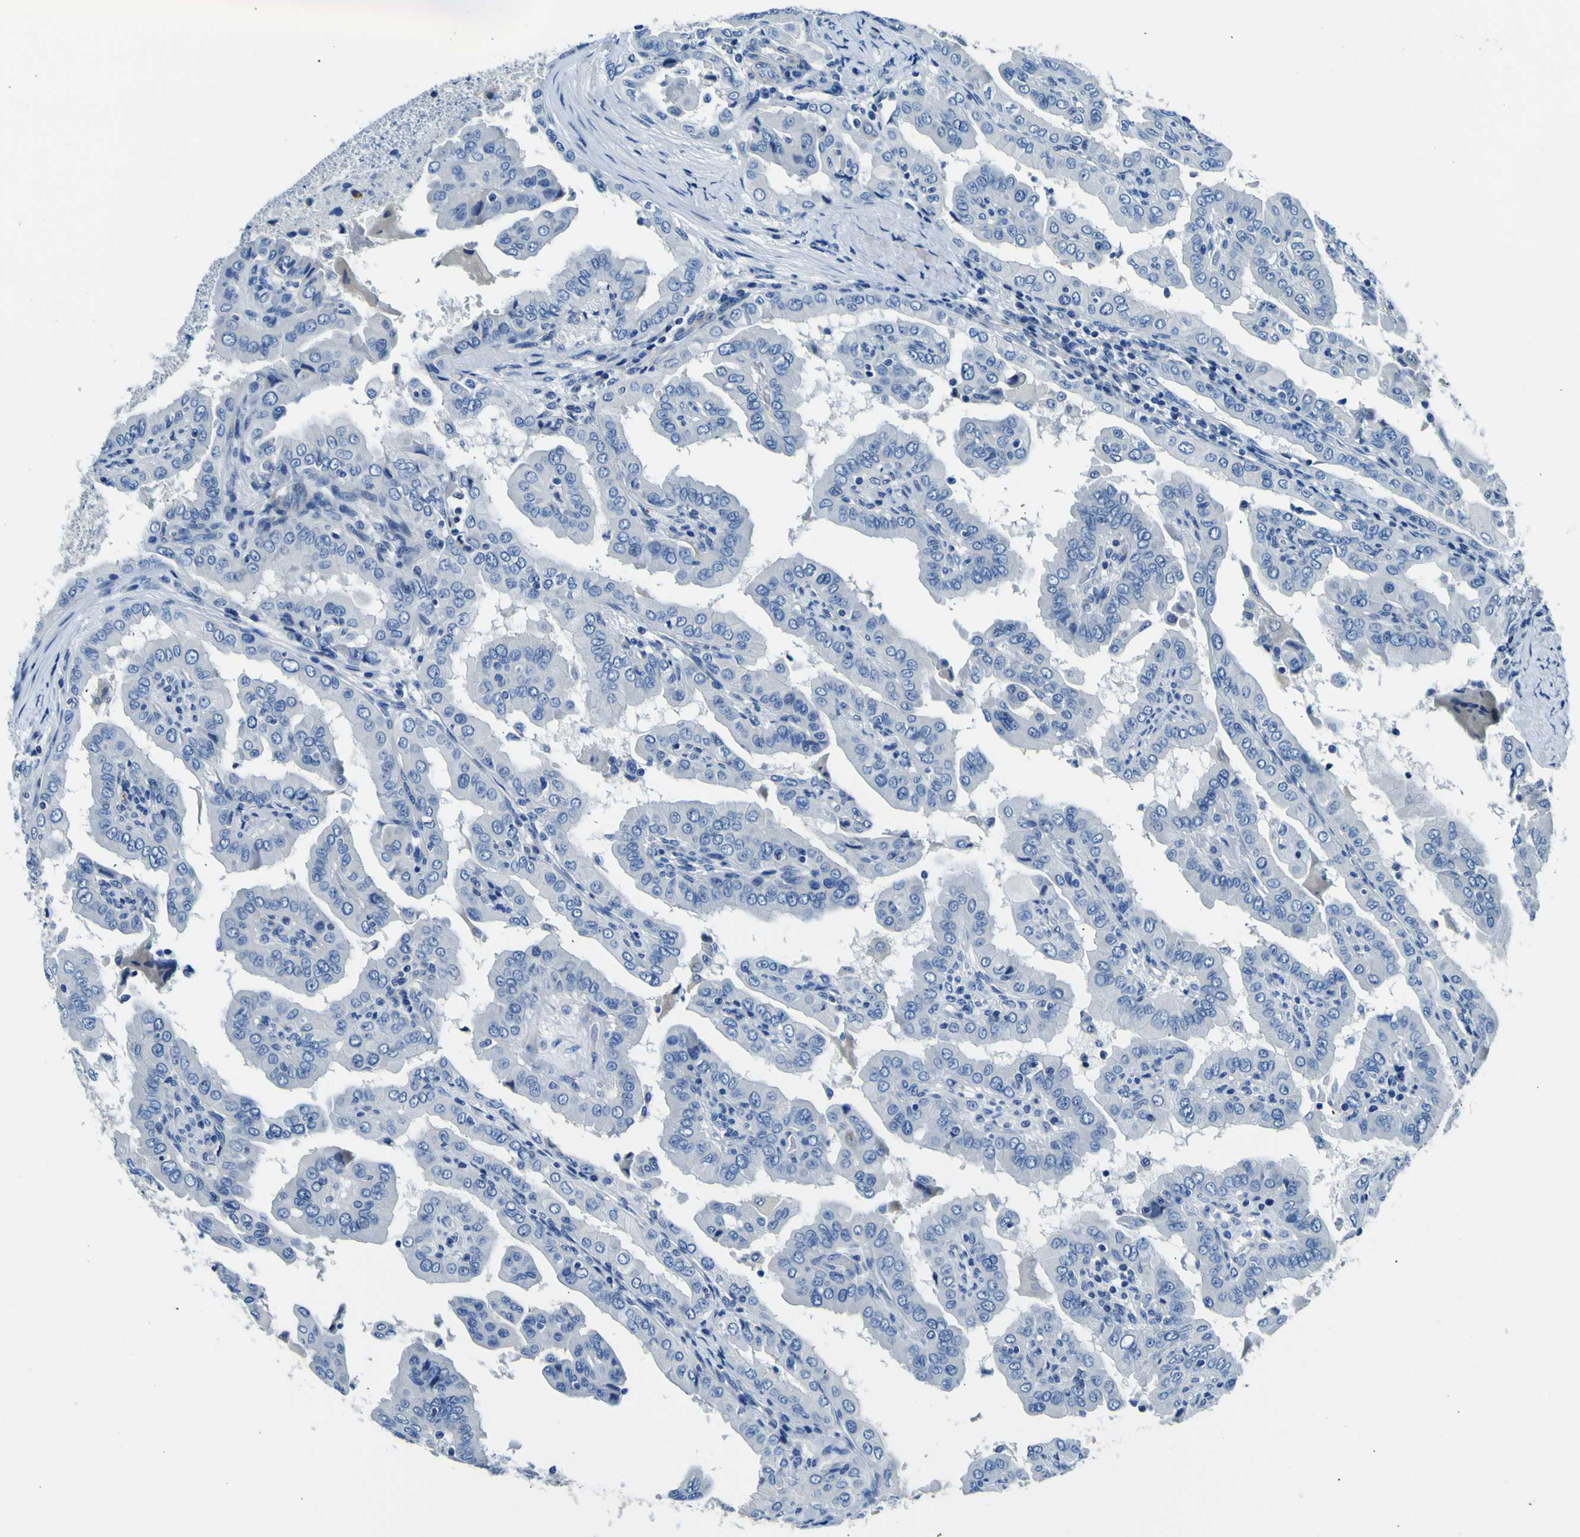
{"staining": {"intensity": "negative", "quantity": "none", "location": "none"}, "tissue": "thyroid cancer", "cell_type": "Tumor cells", "image_type": "cancer", "snomed": [{"axis": "morphology", "description": "Papillary adenocarcinoma, NOS"}, {"axis": "topography", "description": "Thyroid gland"}], "caption": "DAB (3,3'-diaminobenzidine) immunohistochemical staining of papillary adenocarcinoma (thyroid) displays no significant expression in tumor cells.", "gene": "ADGRA2", "patient": {"sex": "male", "age": 33}}